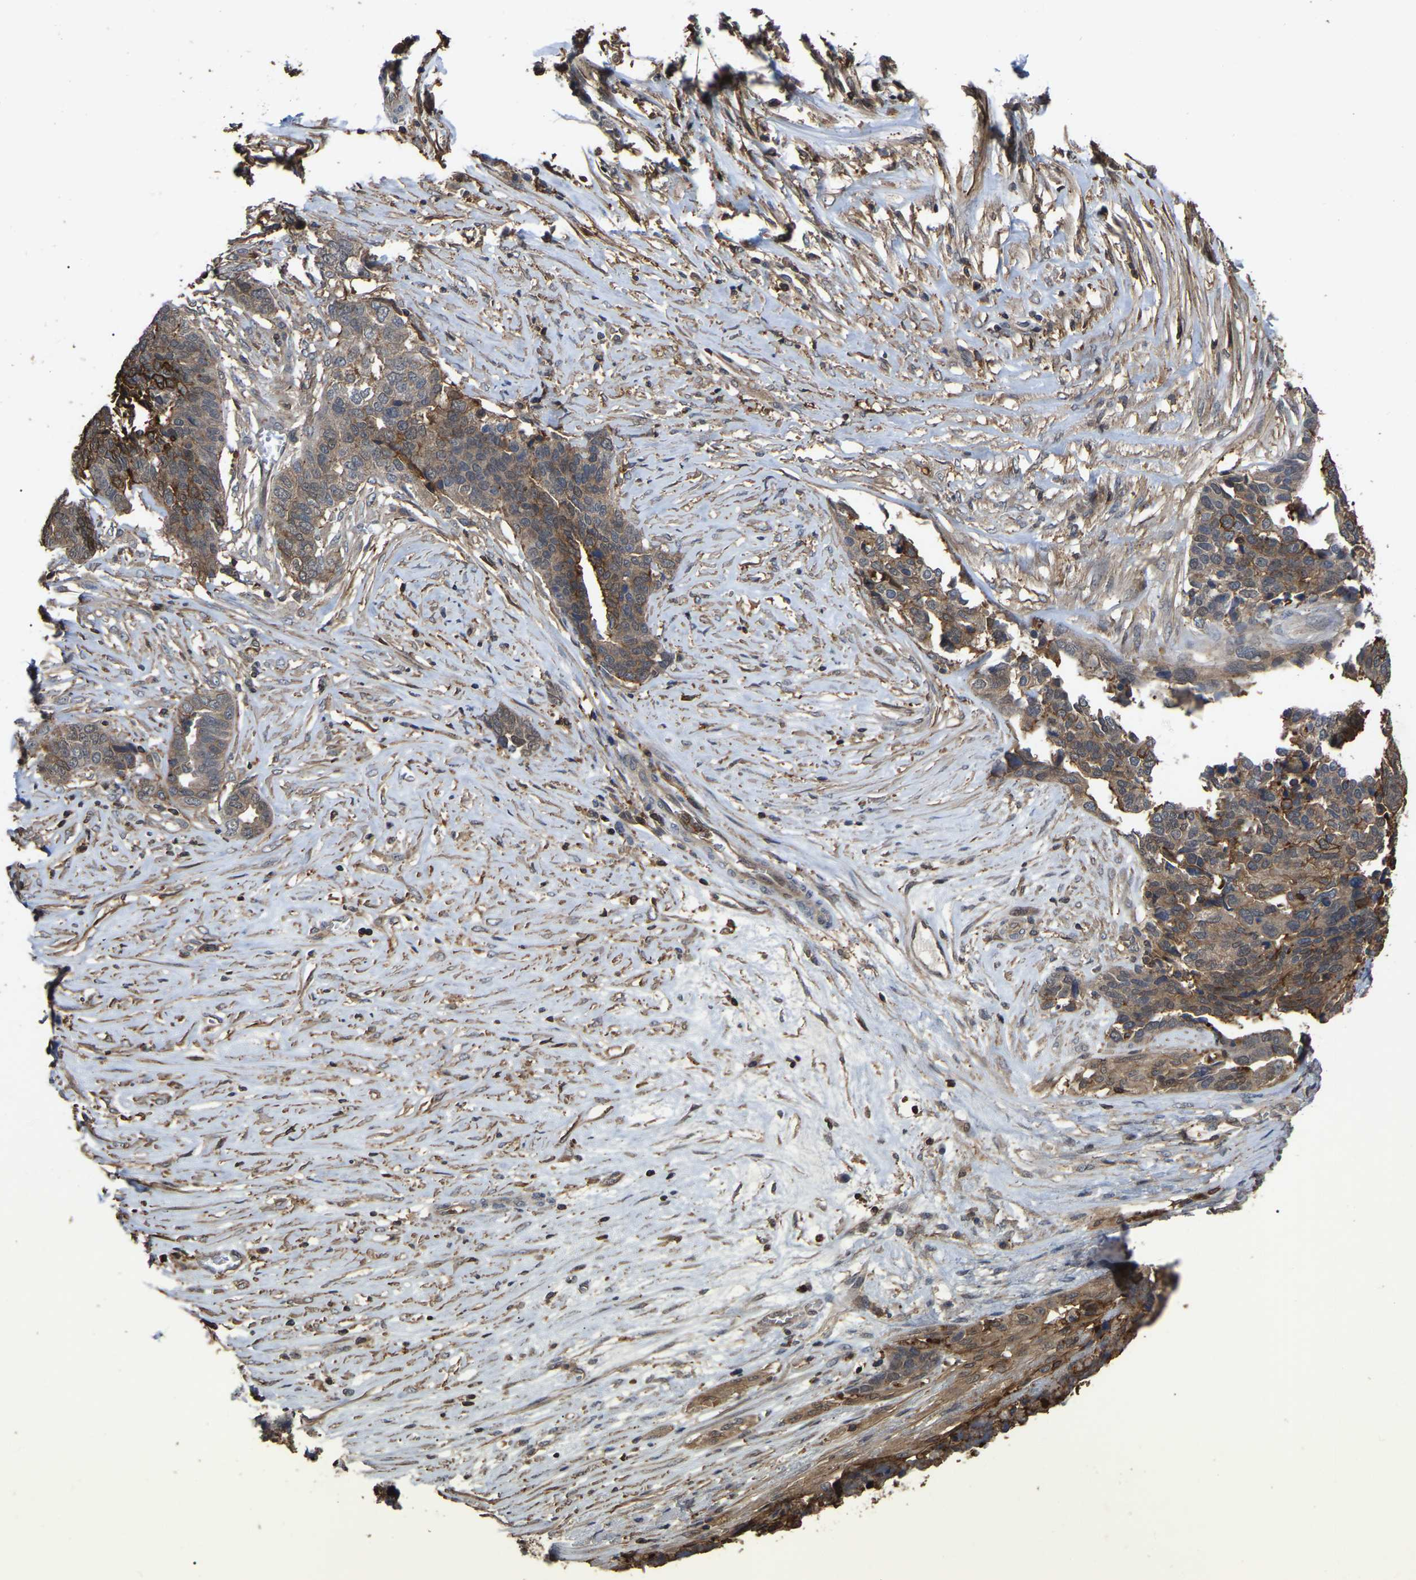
{"staining": {"intensity": "moderate", "quantity": ">75%", "location": "cytoplasmic/membranous"}, "tissue": "ovarian cancer", "cell_type": "Tumor cells", "image_type": "cancer", "snomed": [{"axis": "morphology", "description": "Cystadenocarcinoma, serous, NOS"}, {"axis": "topography", "description": "Ovary"}], "caption": "This micrograph exhibits ovarian cancer (serous cystadenocarcinoma) stained with immunohistochemistry (IHC) to label a protein in brown. The cytoplasmic/membranous of tumor cells show moderate positivity for the protein. Nuclei are counter-stained blue.", "gene": "CIT", "patient": {"sex": "female", "age": 44}}